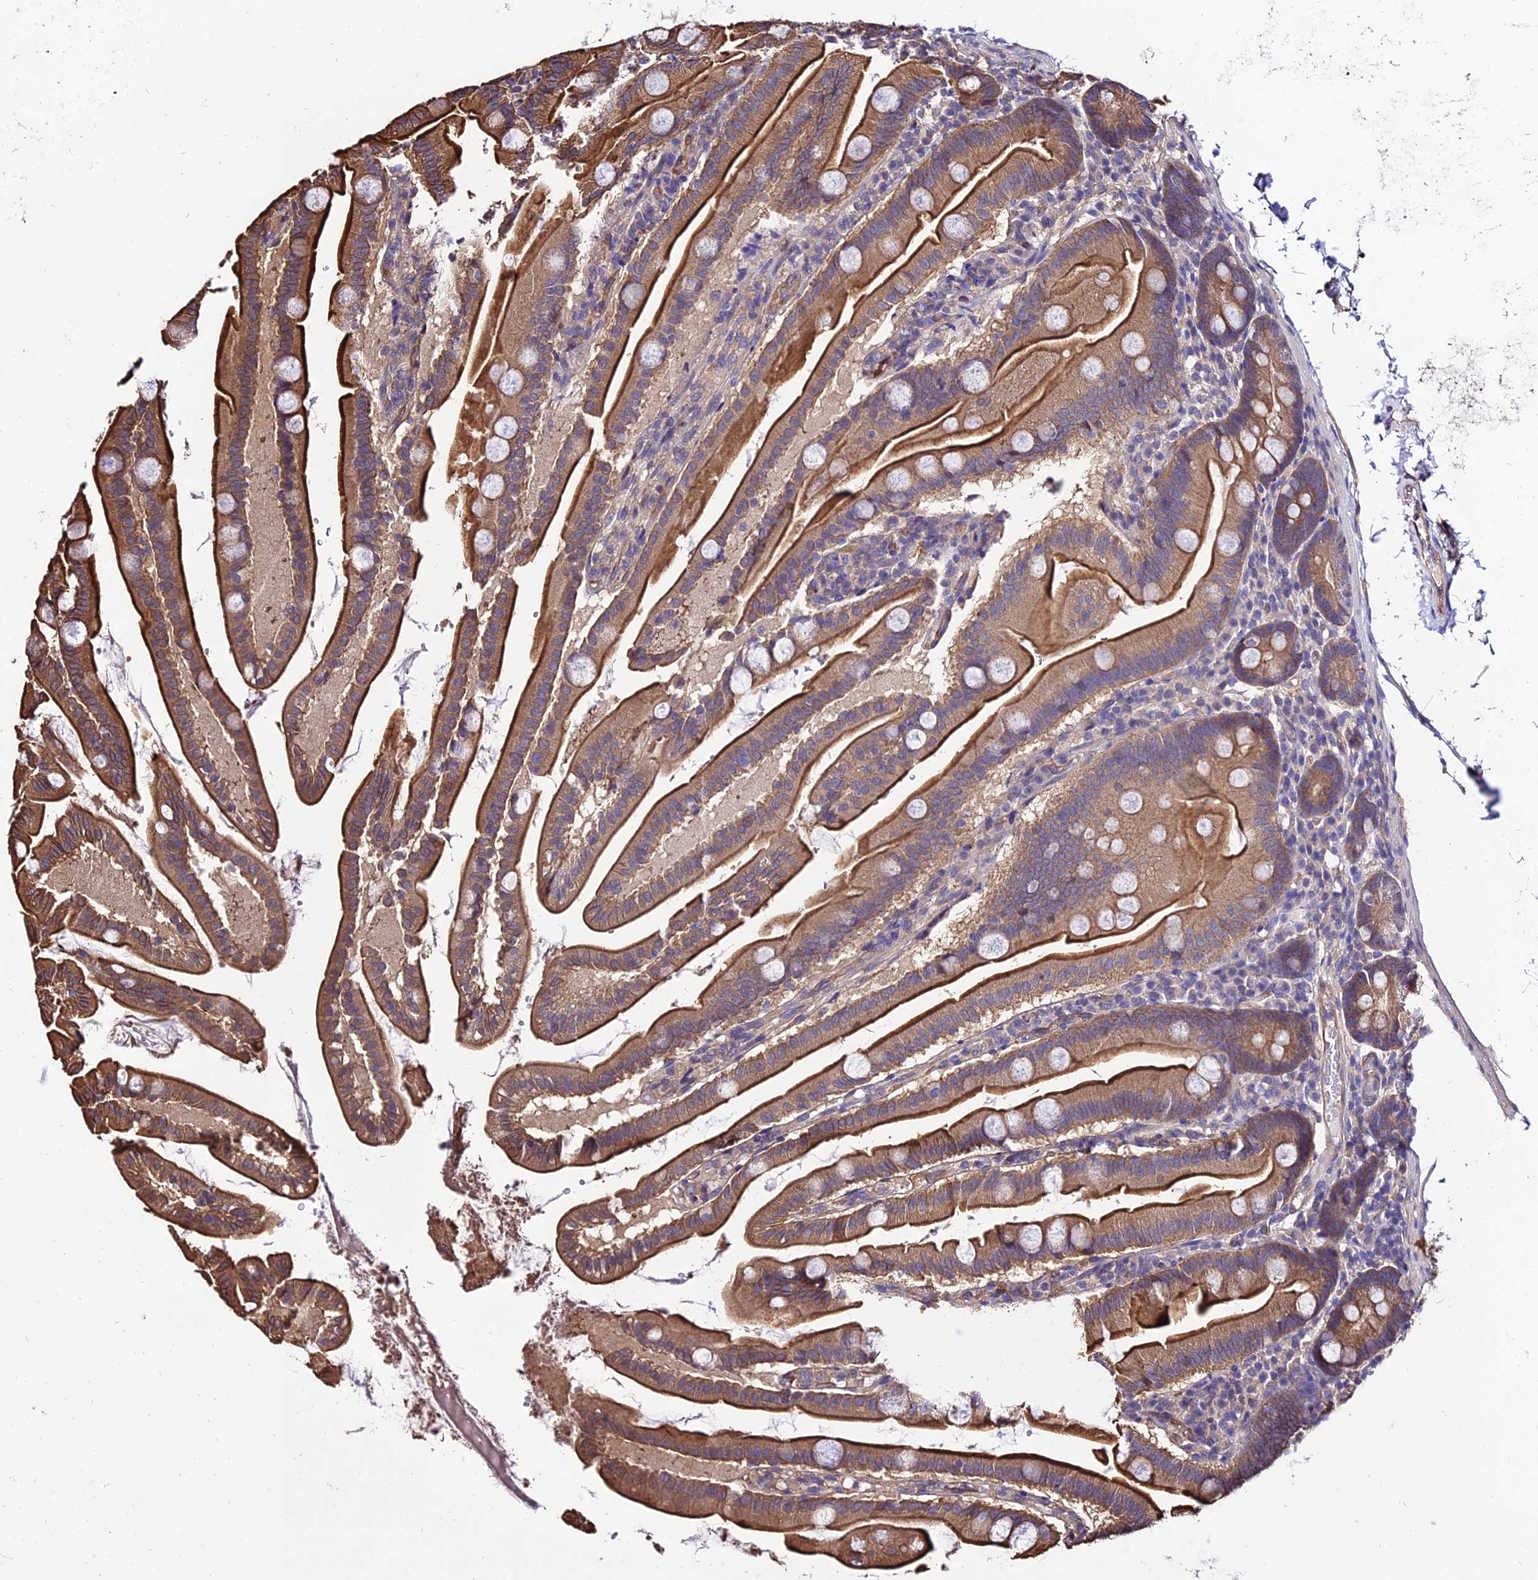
{"staining": {"intensity": "strong", "quantity": ">75%", "location": "cytoplasmic/membranous"}, "tissue": "small intestine", "cell_type": "Glandular cells", "image_type": "normal", "snomed": [{"axis": "morphology", "description": "Normal tissue, NOS"}, {"axis": "topography", "description": "Small intestine"}], "caption": "Benign small intestine shows strong cytoplasmic/membranous staining in about >75% of glandular cells, visualized by immunohistochemistry. (Brightfield microscopy of DAB IHC at high magnification).", "gene": "CALM1", "patient": {"sex": "female", "age": 68}}